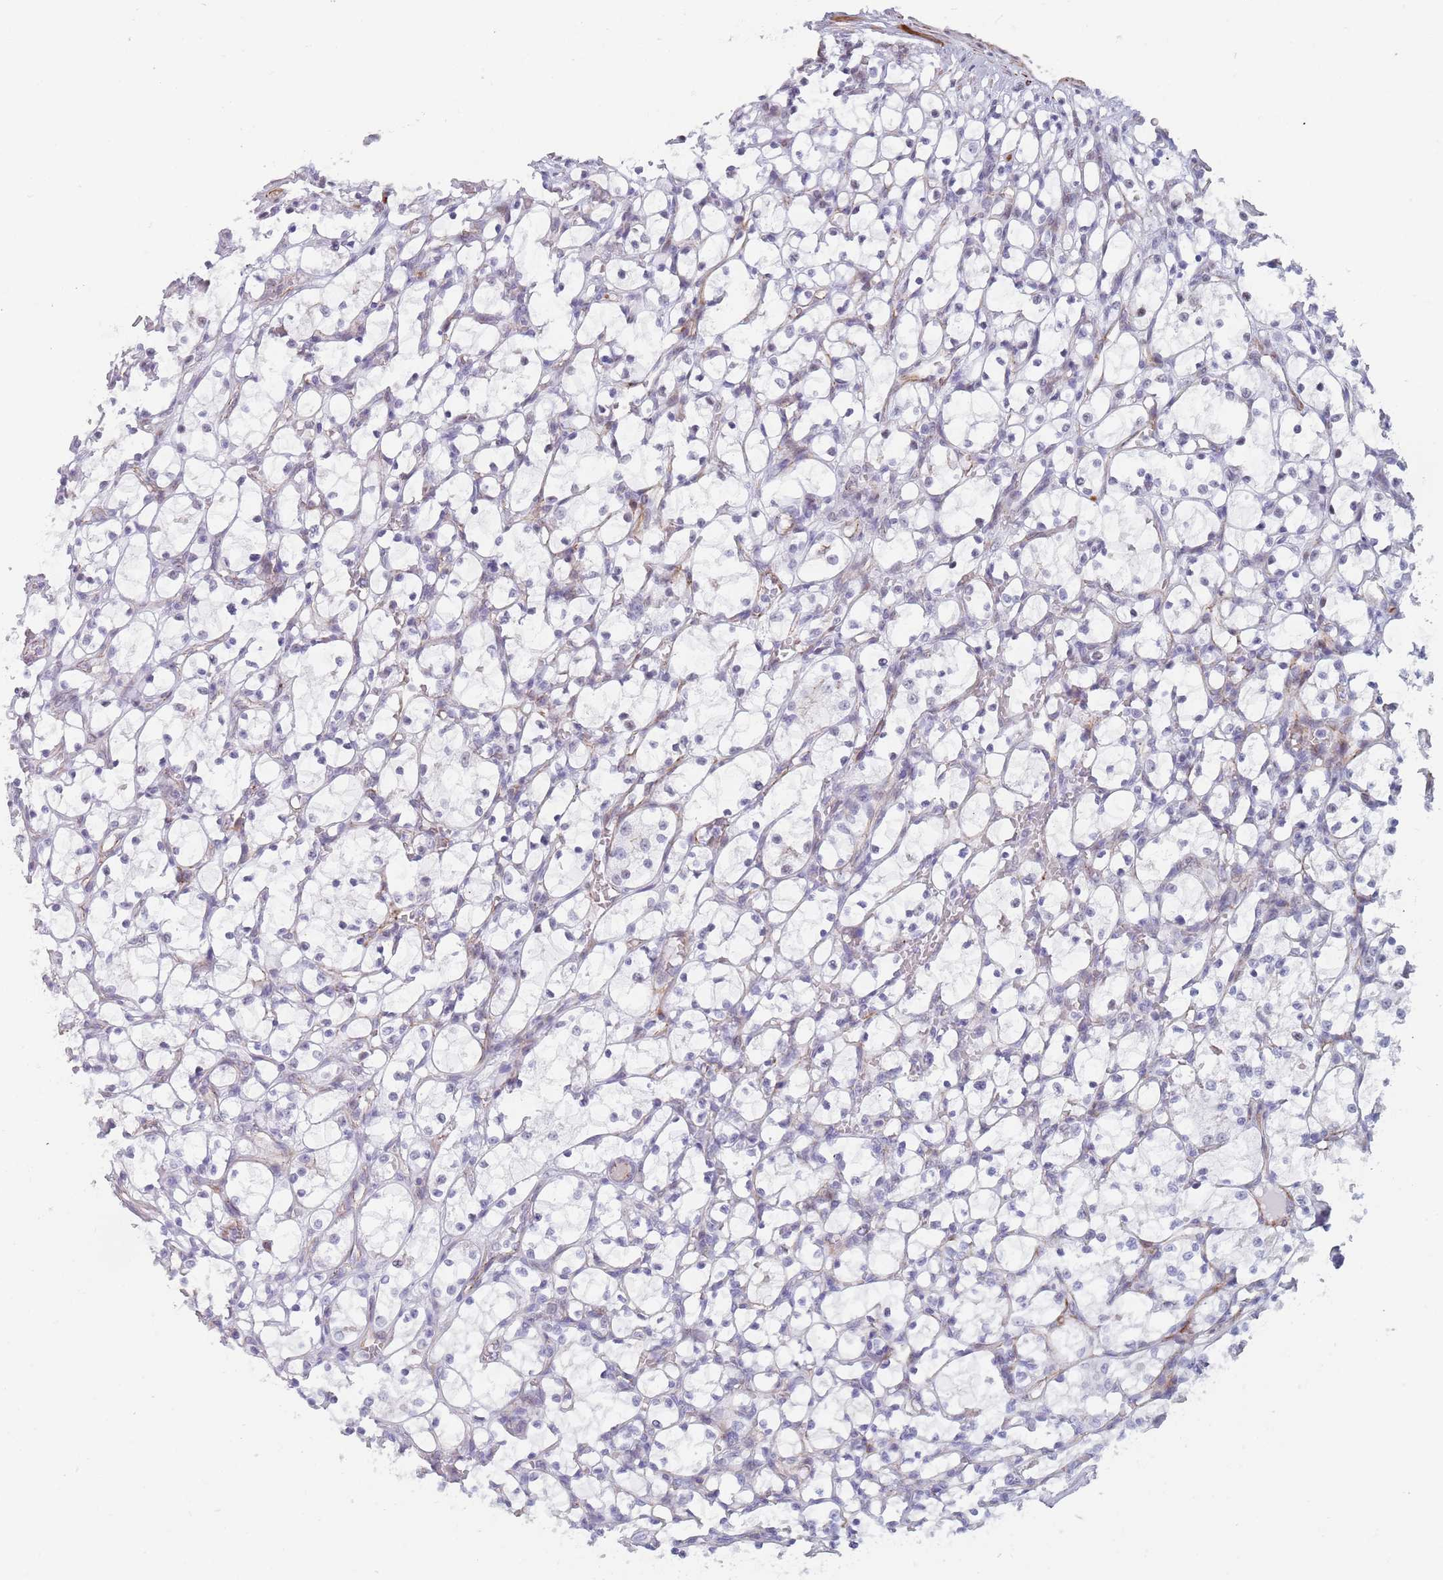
{"staining": {"intensity": "negative", "quantity": "none", "location": "none"}, "tissue": "renal cancer", "cell_type": "Tumor cells", "image_type": "cancer", "snomed": [{"axis": "morphology", "description": "Adenocarcinoma, NOS"}, {"axis": "topography", "description": "Kidney"}], "caption": "Protein analysis of adenocarcinoma (renal) shows no significant expression in tumor cells.", "gene": "OR5A2", "patient": {"sex": "female", "age": 69}}